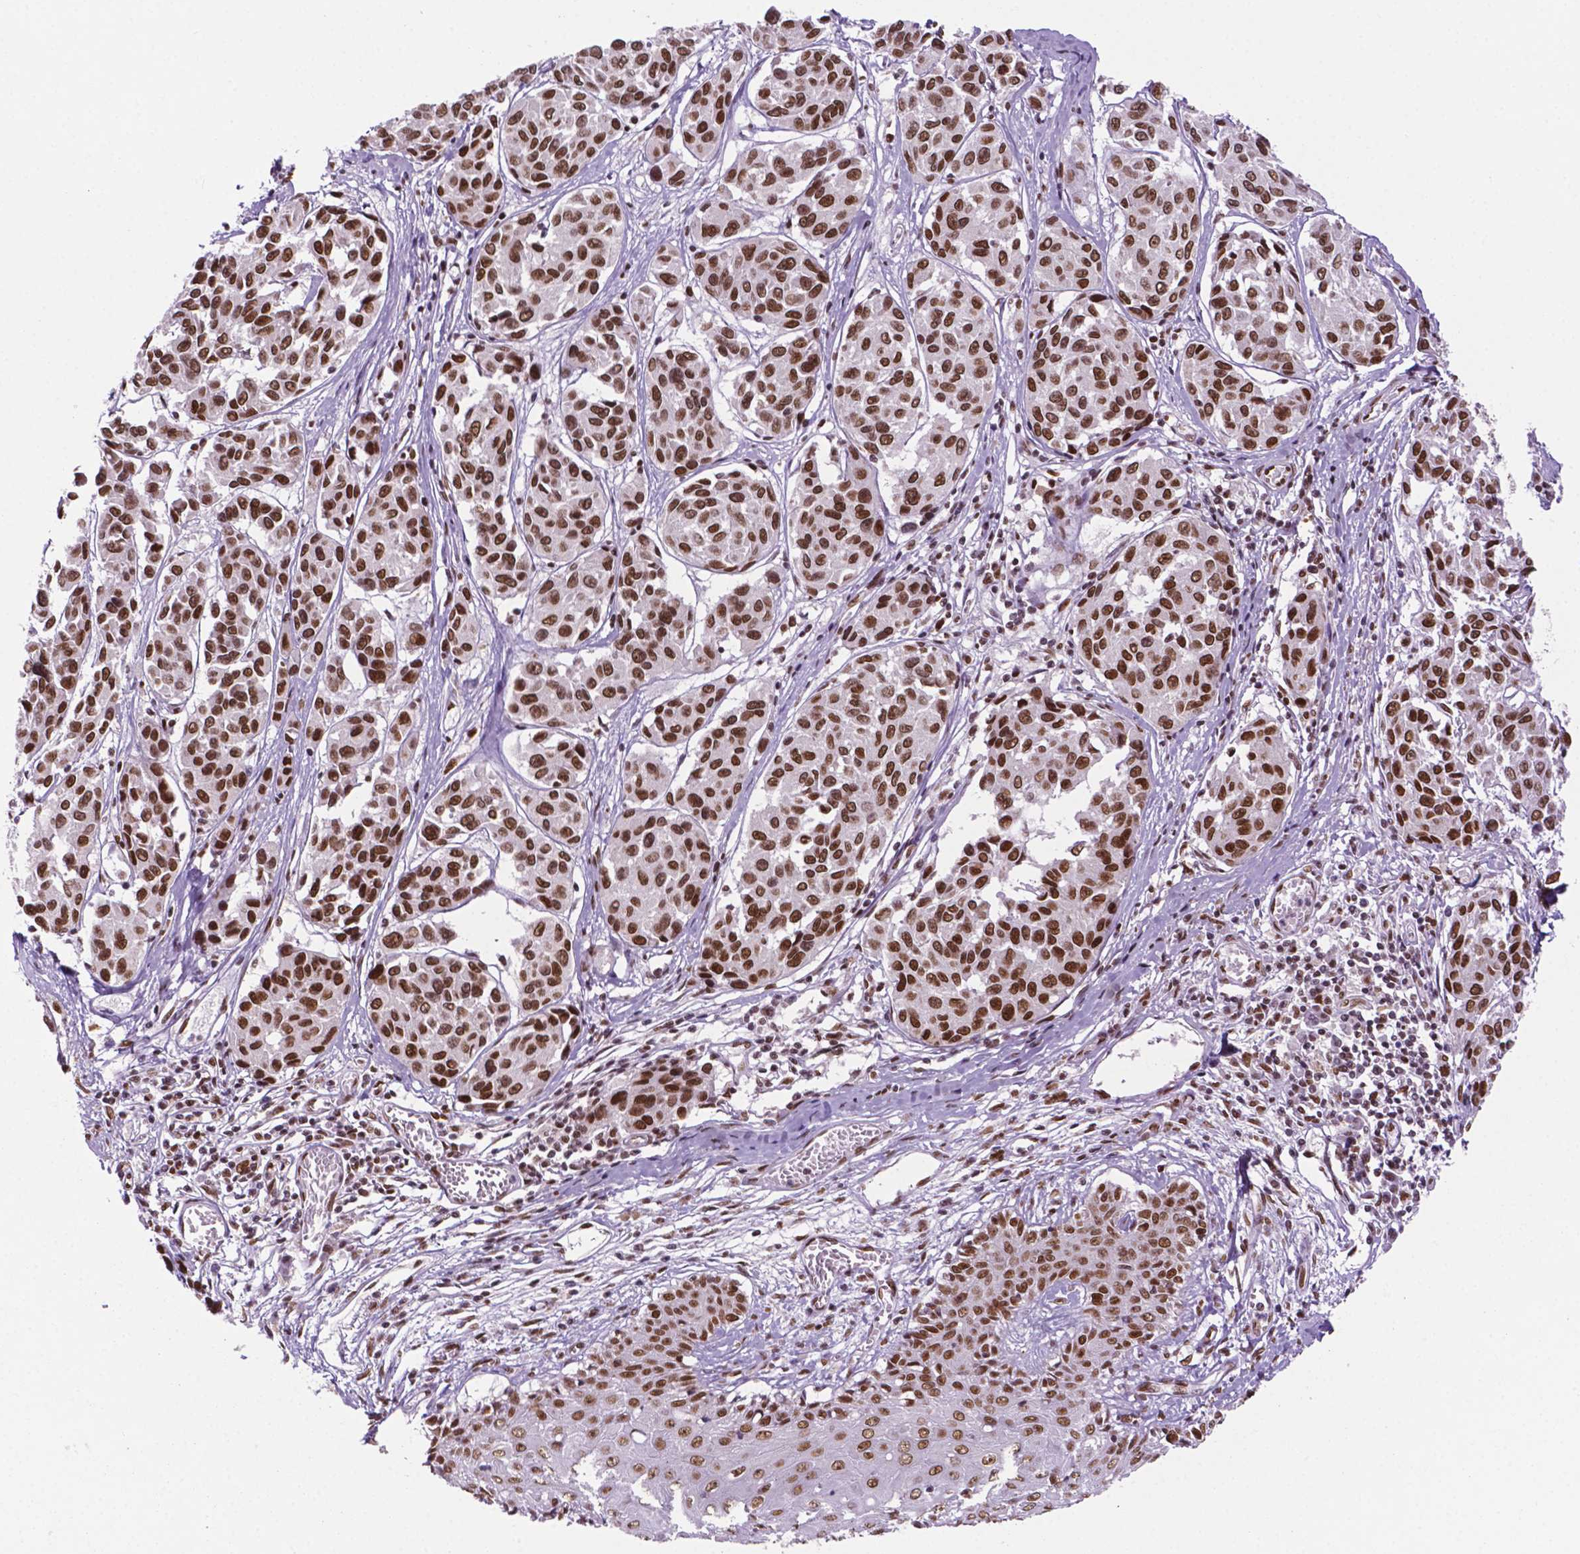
{"staining": {"intensity": "moderate", "quantity": "25%-75%", "location": "nuclear"}, "tissue": "melanoma", "cell_type": "Tumor cells", "image_type": "cancer", "snomed": [{"axis": "morphology", "description": "Malignant melanoma, NOS"}, {"axis": "topography", "description": "Skin"}], "caption": "IHC of malignant melanoma displays medium levels of moderate nuclear expression in approximately 25%-75% of tumor cells. (DAB = brown stain, brightfield microscopy at high magnification).", "gene": "MLH1", "patient": {"sex": "female", "age": 66}}